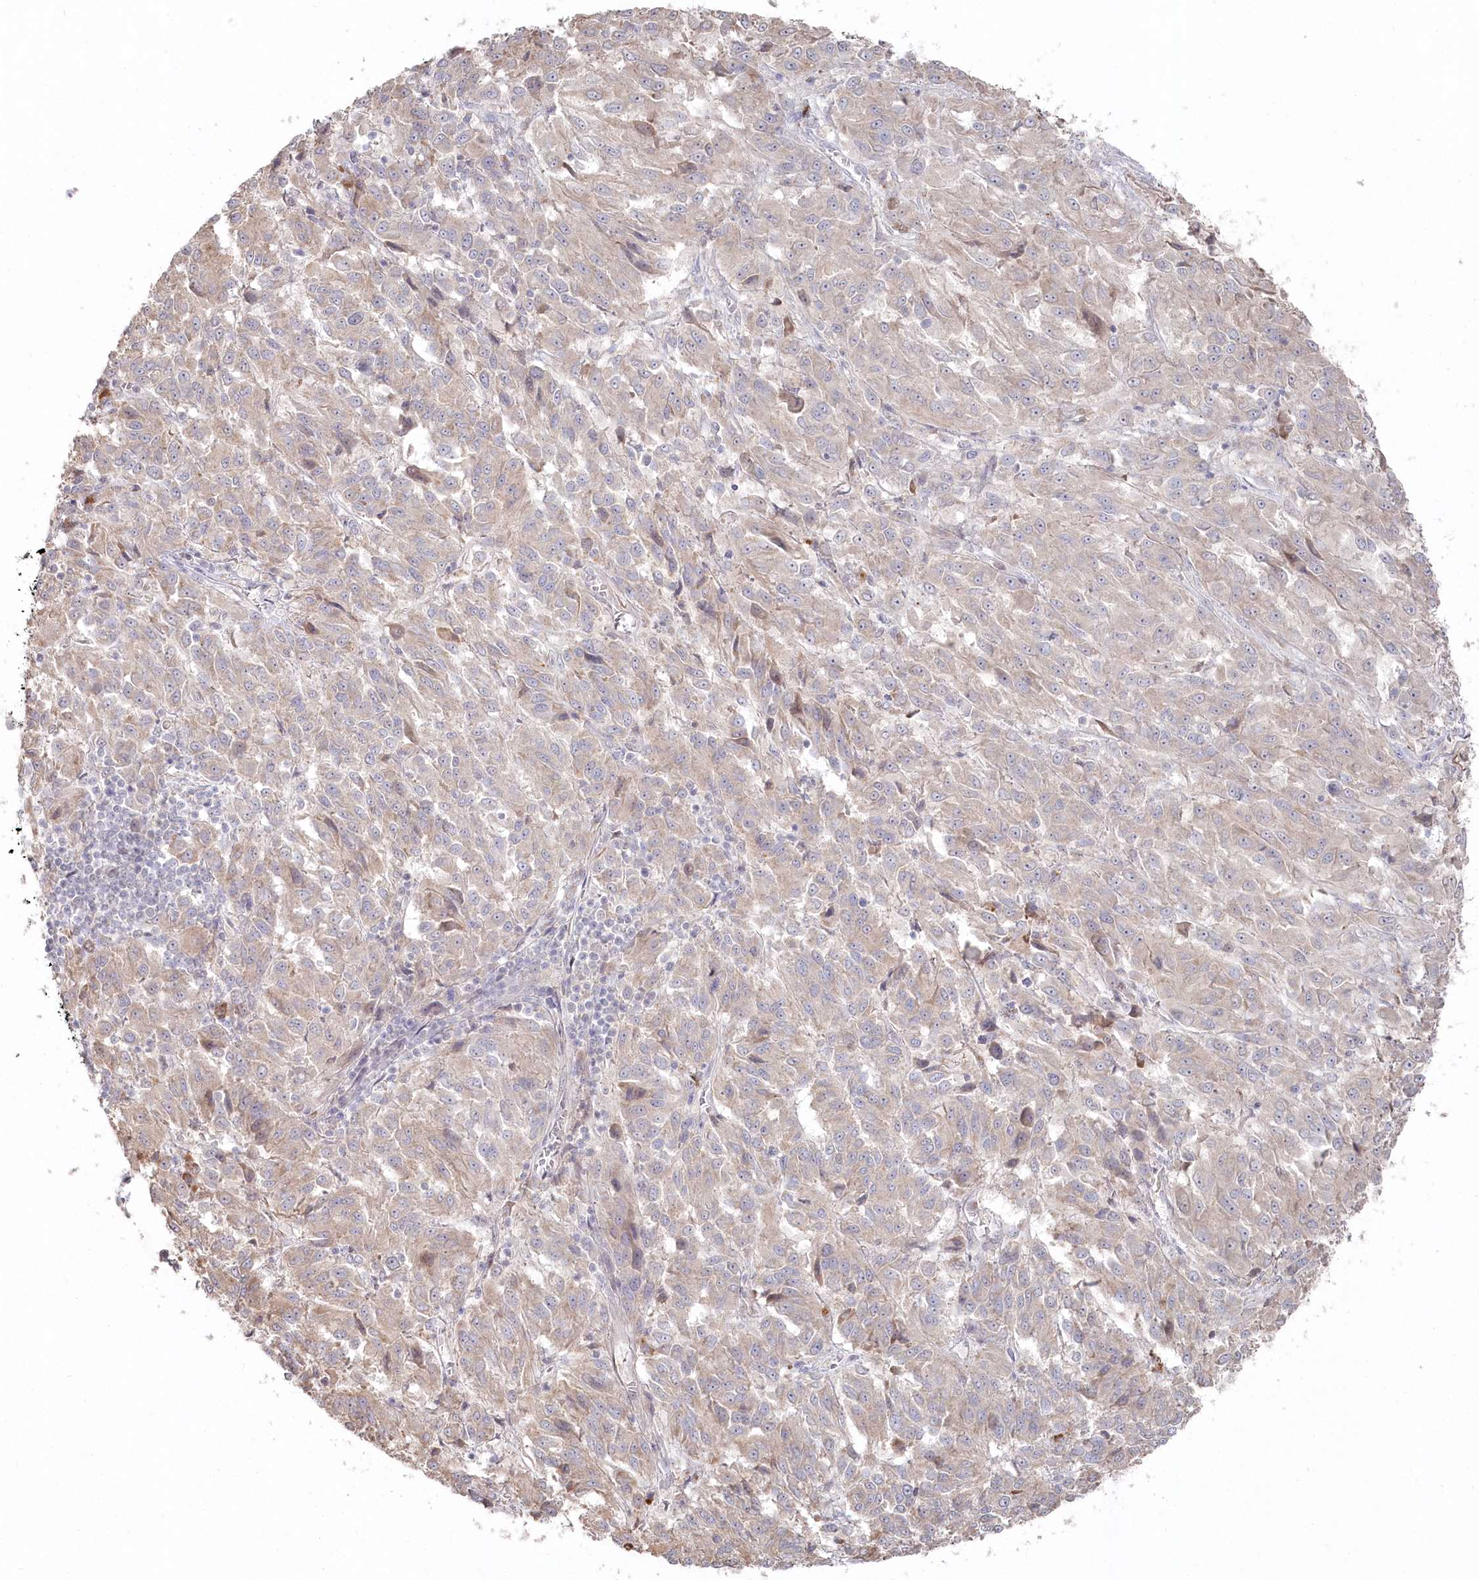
{"staining": {"intensity": "weak", "quantity": "<25%", "location": "cytoplasmic/membranous"}, "tissue": "melanoma", "cell_type": "Tumor cells", "image_type": "cancer", "snomed": [{"axis": "morphology", "description": "Malignant melanoma, Metastatic site"}, {"axis": "topography", "description": "Lung"}], "caption": "DAB (3,3'-diaminobenzidine) immunohistochemical staining of melanoma demonstrates no significant expression in tumor cells.", "gene": "TGFBRAP1", "patient": {"sex": "male", "age": 64}}